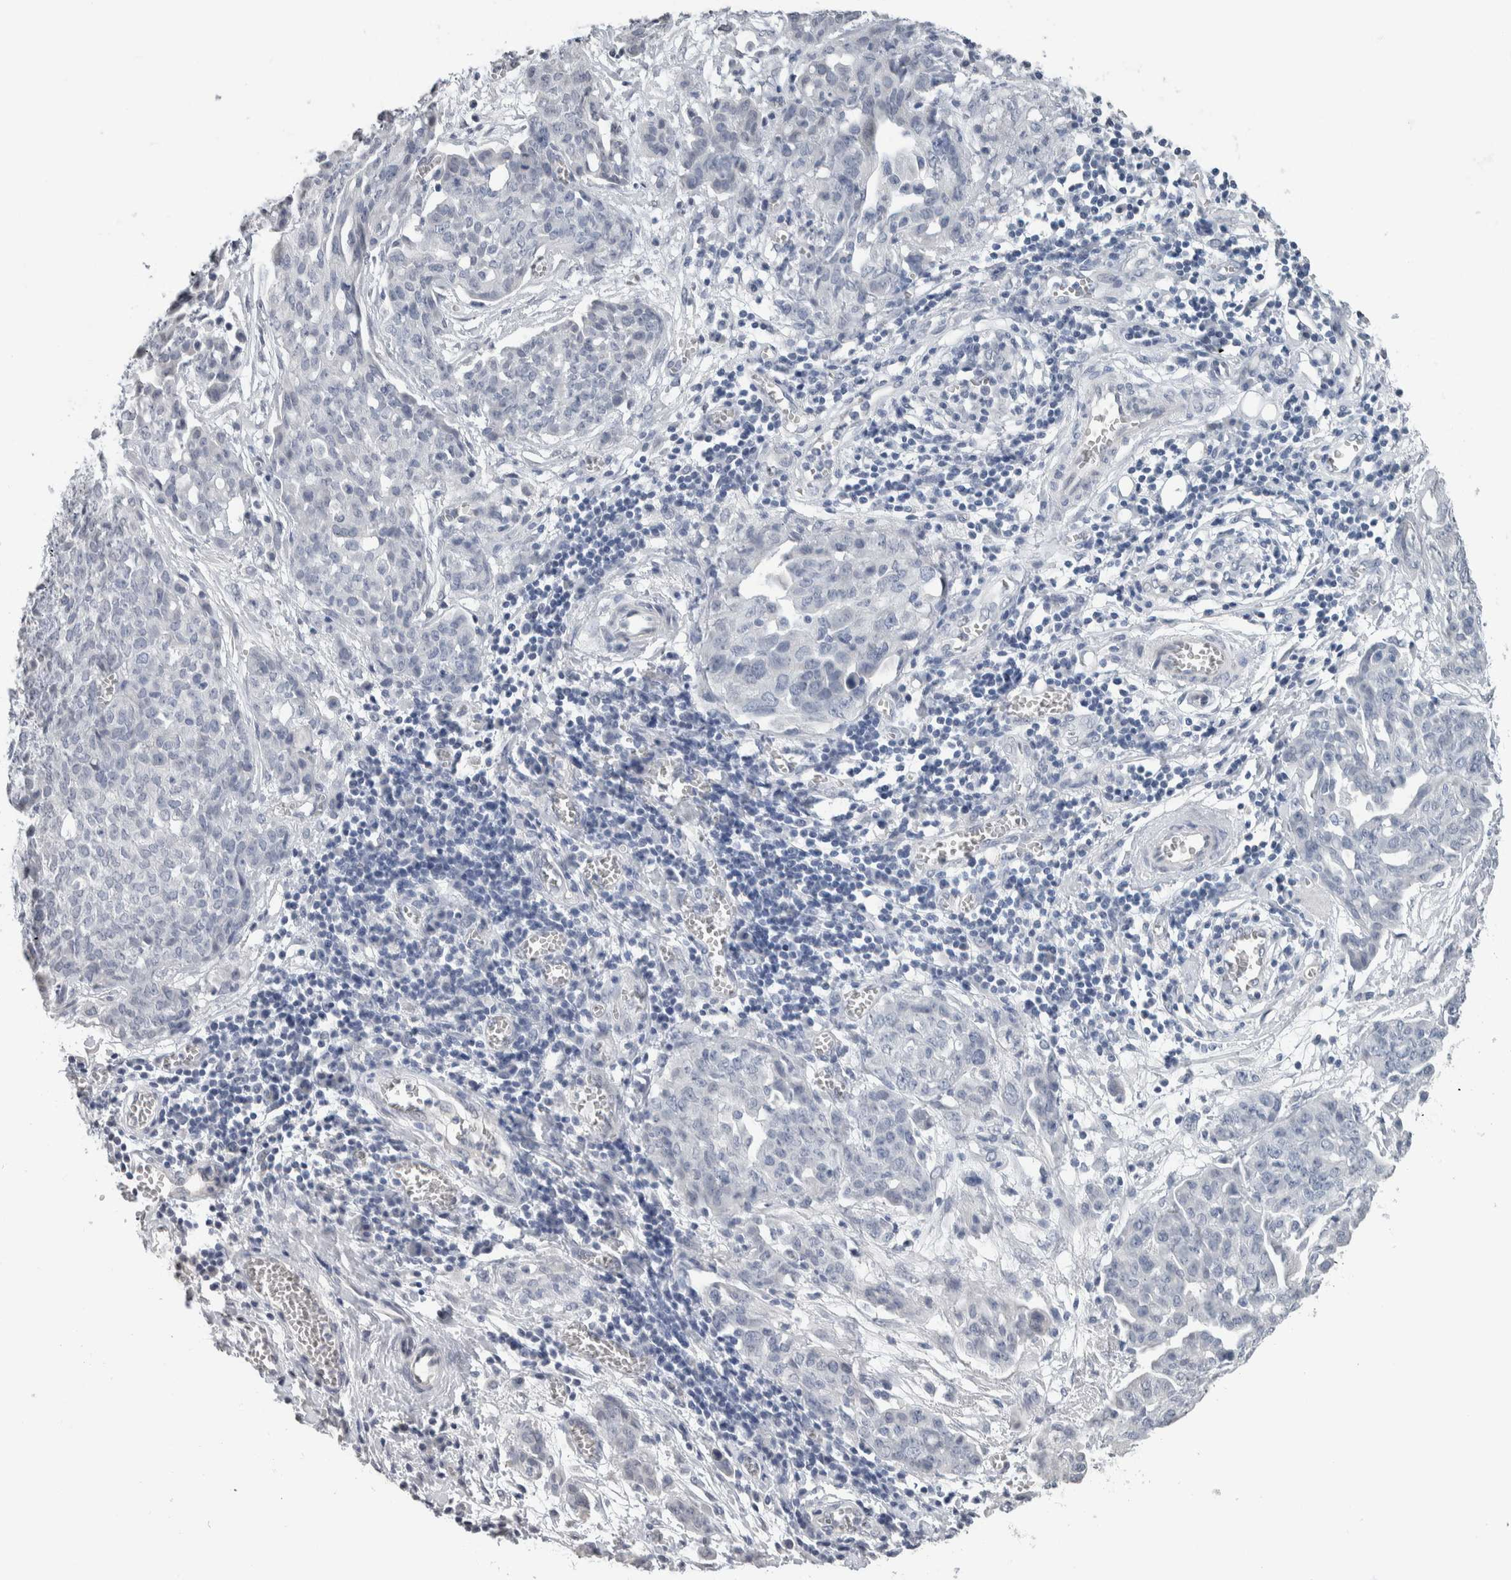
{"staining": {"intensity": "negative", "quantity": "none", "location": "none"}, "tissue": "ovarian cancer", "cell_type": "Tumor cells", "image_type": "cancer", "snomed": [{"axis": "morphology", "description": "Cystadenocarcinoma, serous, NOS"}, {"axis": "topography", "description": "Soft tissue"}, {"axis": "topography", "description": "Ovary"}], "caption": "An immunohistochemistry (IHC) photomicrograph of ovarian cancer is shown. There is no staining in tumor cells of ovarian cancer.", "gene": "NEFM", "patient": {"sex": "female", "age": 57}}